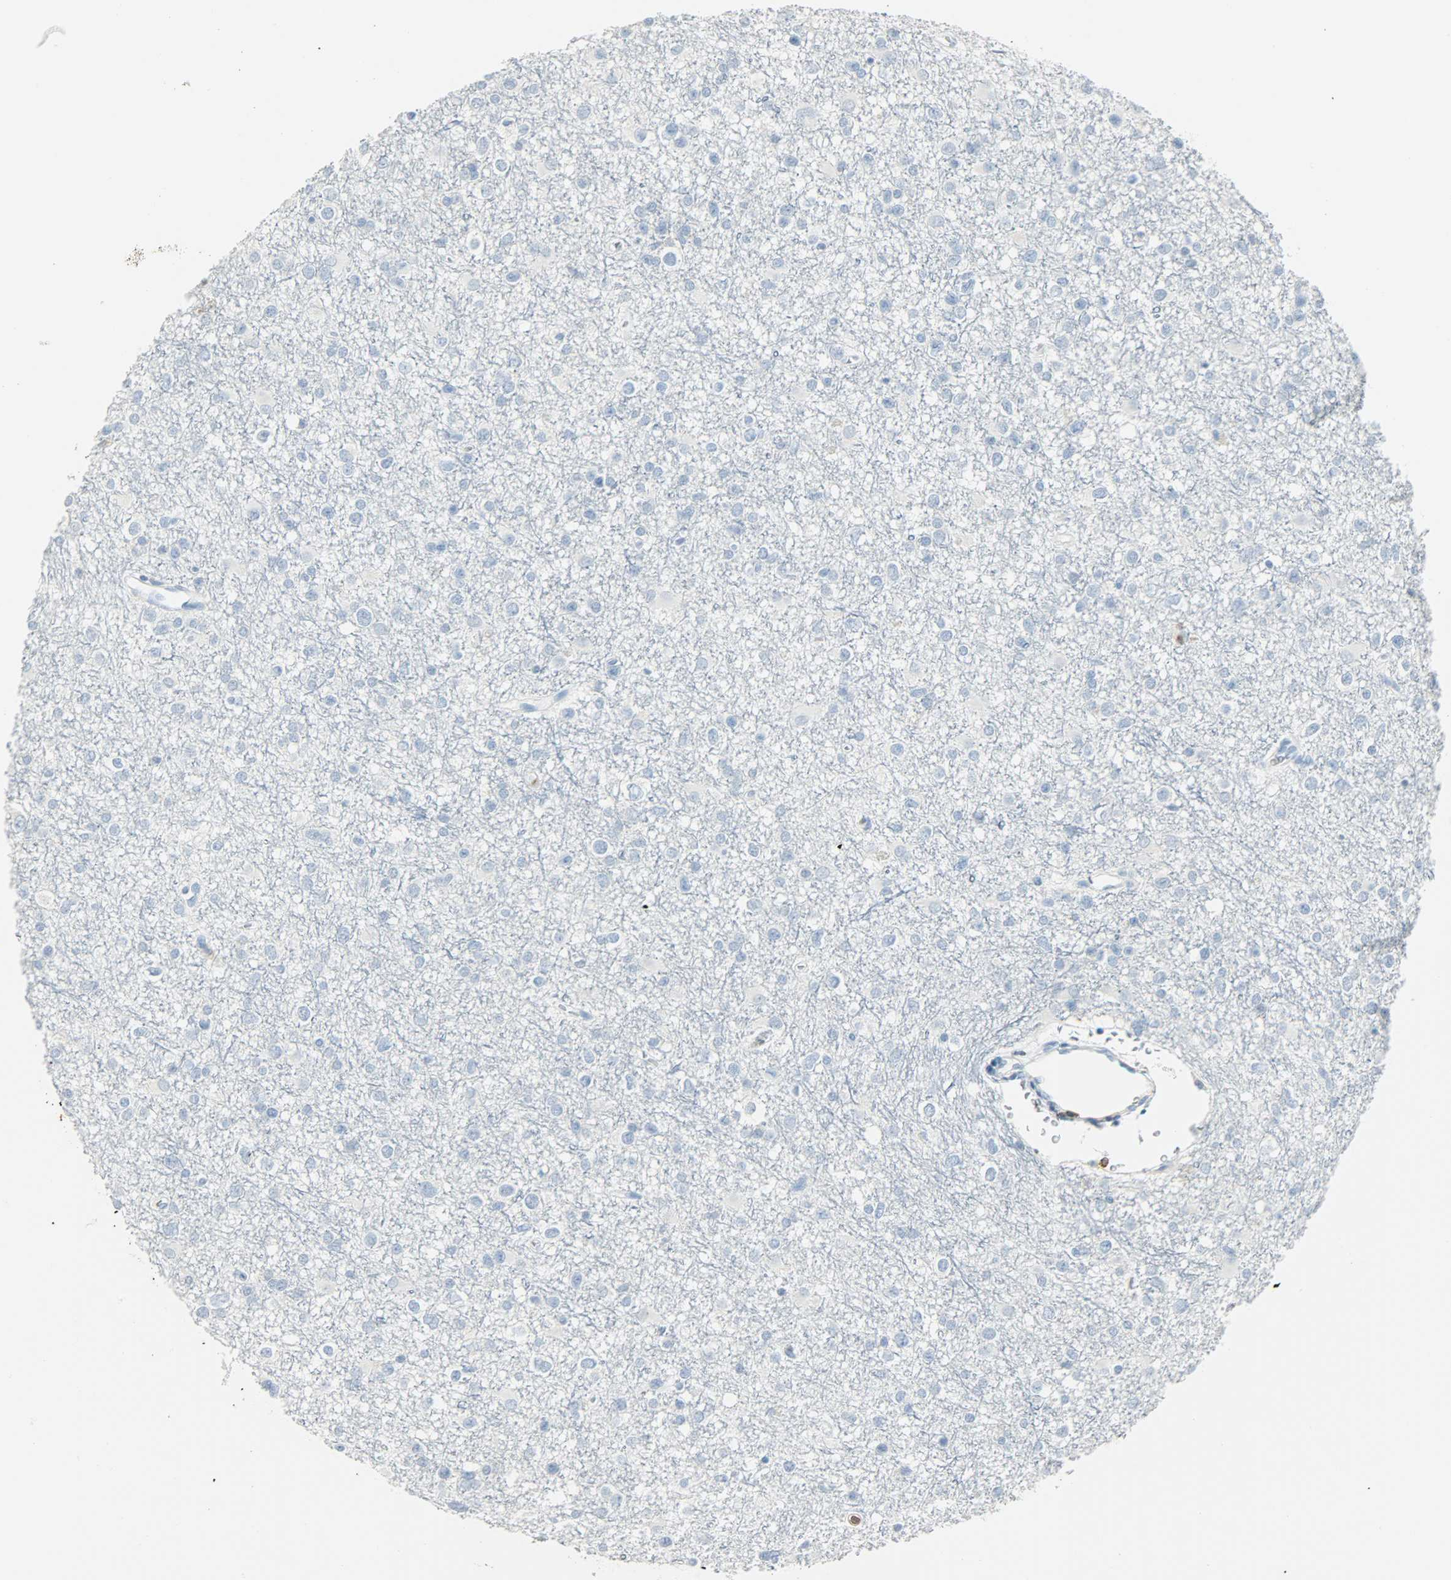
{"staining": {"intensity": "negative", "quantity": "none", "location": "none"}, "tissue": "glioma", "cell_type": "Tumor cells", "image_type": "cancer", "snomed": [{"axis": "morphology", "description": "Glioma, malignant, Low grade"}, {"axis": "topography", "description": "Brain"}], "caption": "Tumor cells show no significant protein staining in glioma. (DAB (3,3'-diaminobenzidine) IHC with hematoxylin counter stain).", "gene": "PTPN6", "patient": {"sex": "male", "age": 42}}